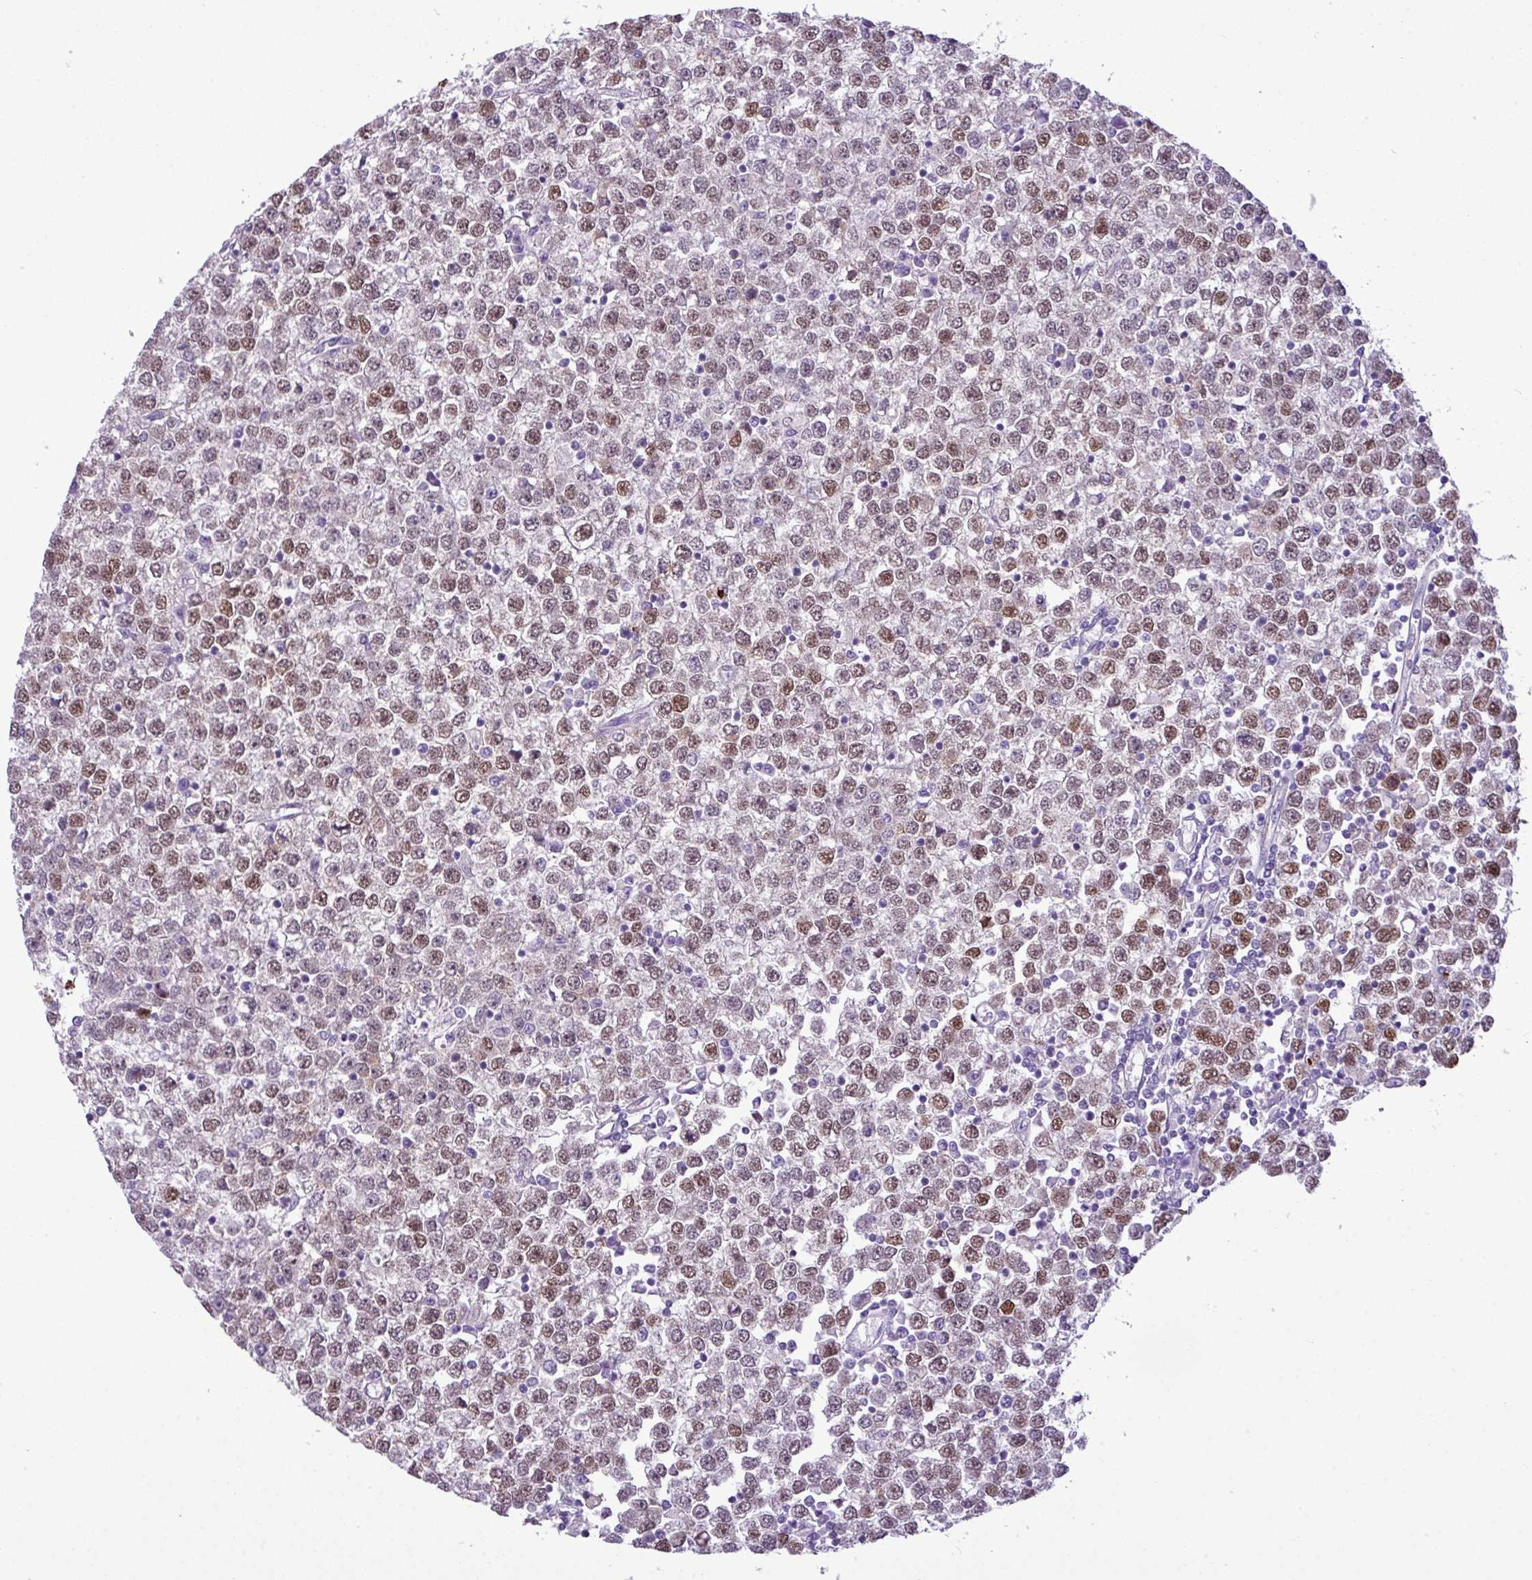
{"staining": {"intensity": "moderate", "quantity": "25%-75%", "location": "nuclear"}, "tissue": "testis cancer", "cell_type": "Tumor cells", "image_type": "cancer", "snomed": [{"axis": "morphology", "description": "Seminoma, NOS"}, {"axis": "topography", "description": "Testis"}], "caption": "A histopathology image of testis cancer (seminoma) stained for a protein displays moderate nuclear brown staining in tumor cells.", "gene": "RBMXL2", "patient": {"sex": "male", "age": 65}}